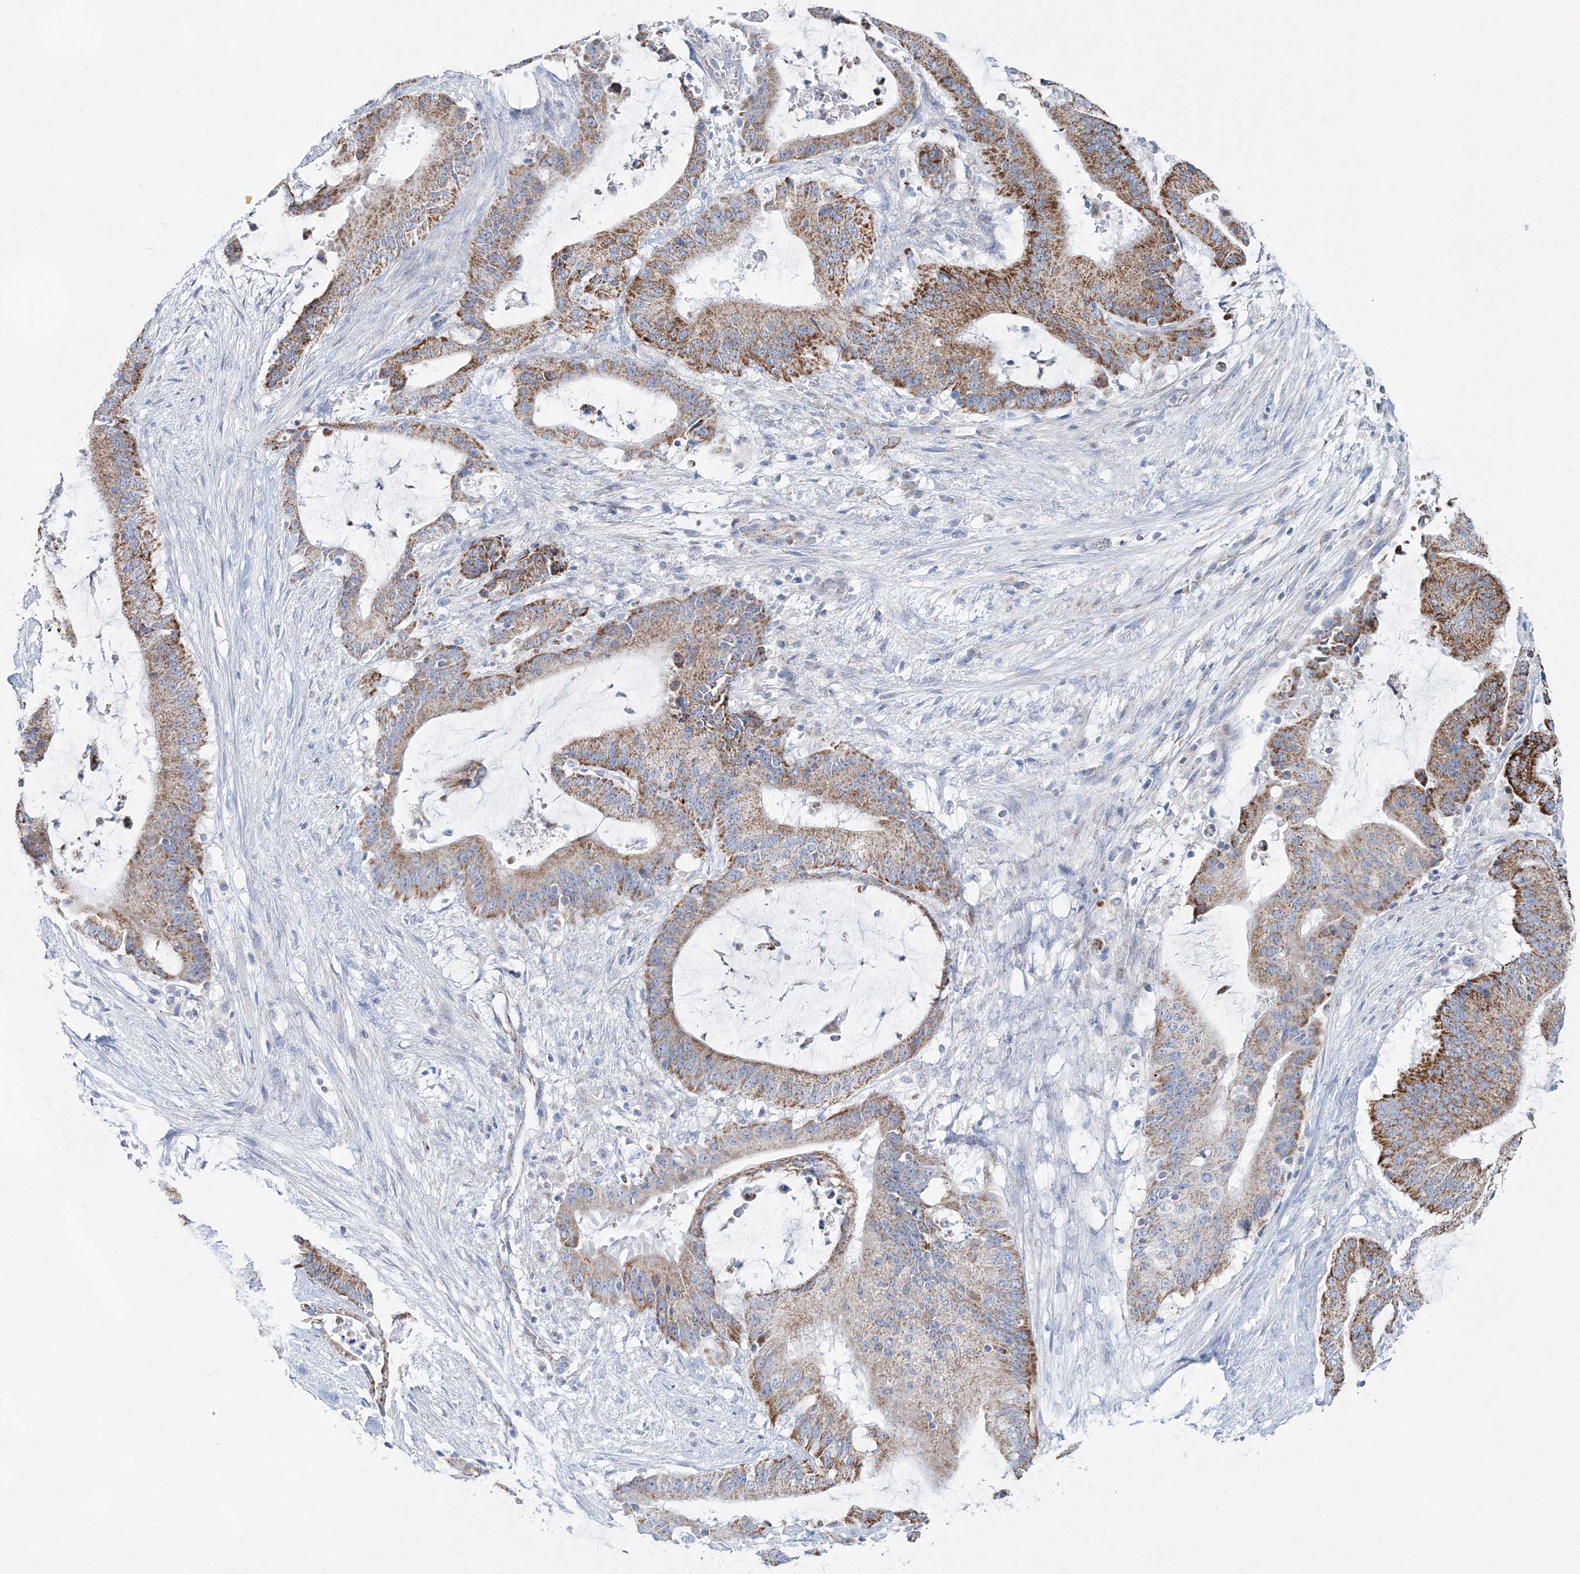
{"staining": {"intensity": "moderate", "quantity": ">75%", "location": "cytoplasmic/membranous"}, "tissue": "liver cancer", "cell_type": "Tumor cells", "image_type": "cancer", "snomed": [{"axis": "morphology", "description": "Normal tissue, NOS"}, {"axis": "morphology", "description": "Cholangiocarcinoma"}, {"axis": "topography", "description": "Liver"}, {"axis": "topography", "description": "Peripheral nerve tissue"}], "caption": "Protein positivity by IHC exhibits moderate cytoplasmic/membranous staining in approximately >75% of tumor cells in liver cancer.", "gene": "HIBCH", "patient": {"sex": "female", "age": 73}}